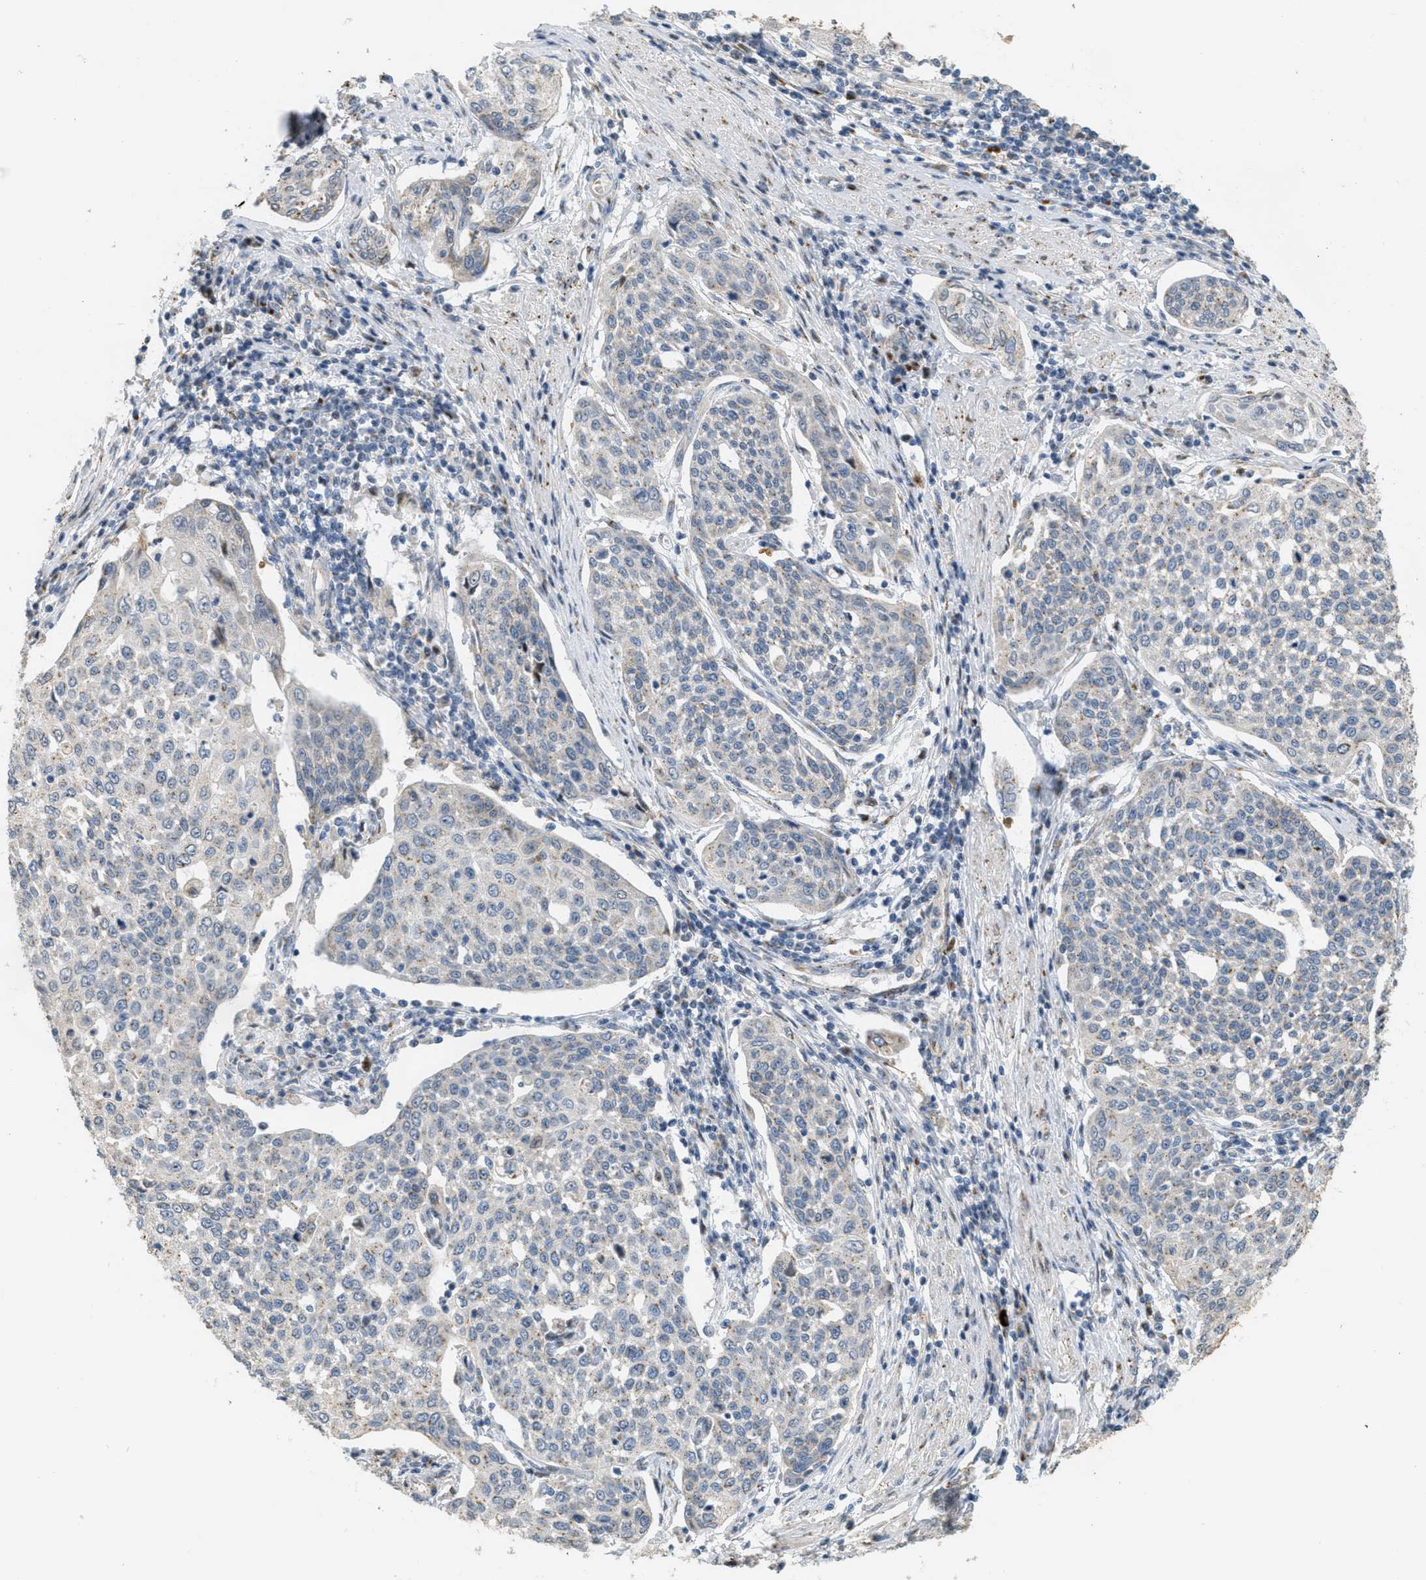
{"staining": {"intensity": "weak", "quantity": "<25%", "location": "cytoplasmic/membranous"}, "tissue": "cervical cancer", "cell_type": "Tumor cells", "image_type": "cancer", "snomed": [{"axis": "morphology", "description": "Squamous cell carcinoma, NOS"}, {"axis": "topography", "description": "Cervix"}], "caption": "Tumor cells show no significant protein positivity in cervical squamous cell carcinoma. (DAB (3,3'-diaminobenzidine) IHC, high magnification).", "gene": "ZFPL1", "patient": {"sex": "female", "age": 34}}